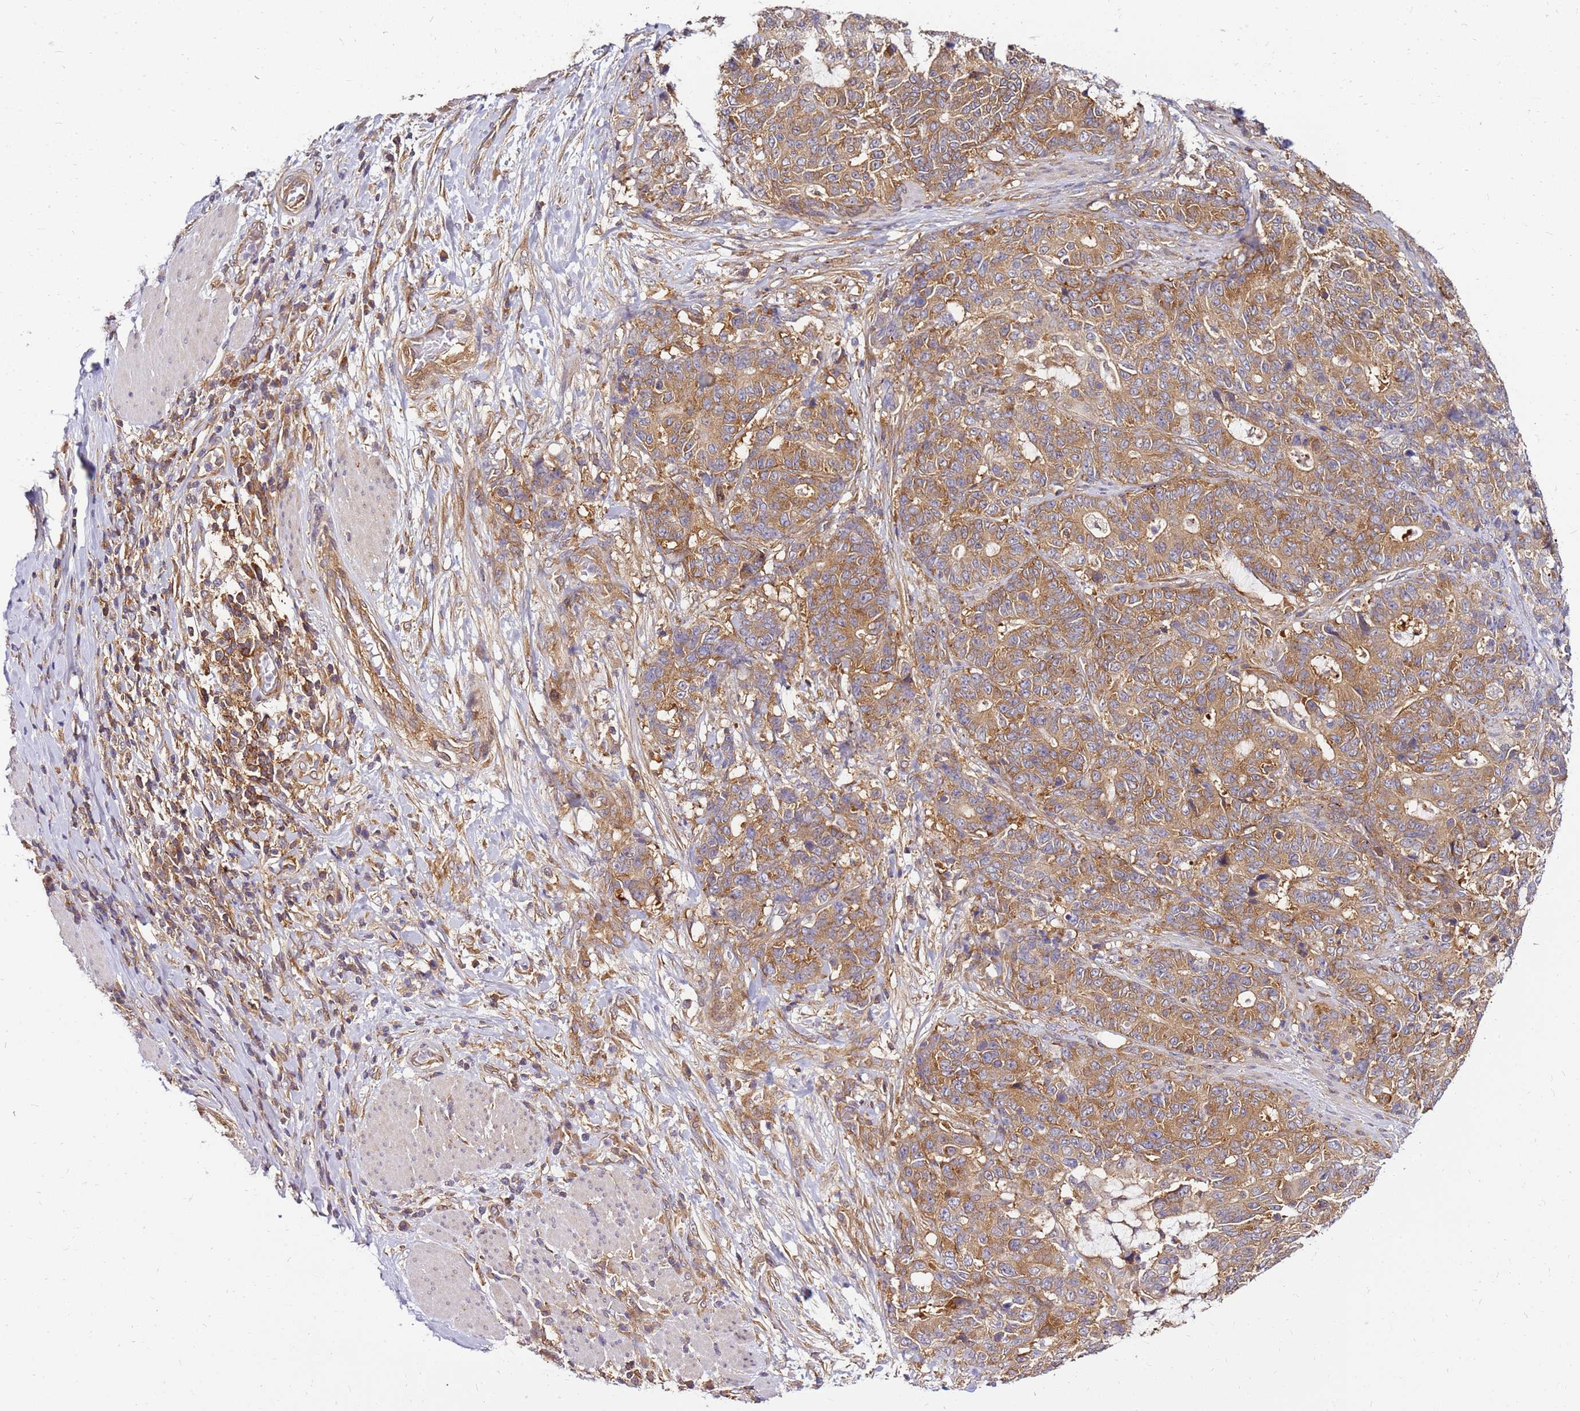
{"staining": {"intensity": "moderate", "quantity": ">75%", "location": "cytoplasmic/membranous"}, "tissue": "stomach cancer", "cell_type": "Tumor cells", "image_type": "cancer", "snomed": [{"axis": "morphology", "description": "Normal tissue, NOS"}, {"axis": "morphology", "description": "Adenocarcinoma, NOS"}, {"axis": "topography", "description": "Stomach"}], "caption": "DAB immunohistochemical staining of human stomach cancer displays moderate cytoplasmic/membranous protein expression in approximately >75% of tumor cells.", "gene": "PIH1D1", "patient": {"sex": "female", "age": 64}}